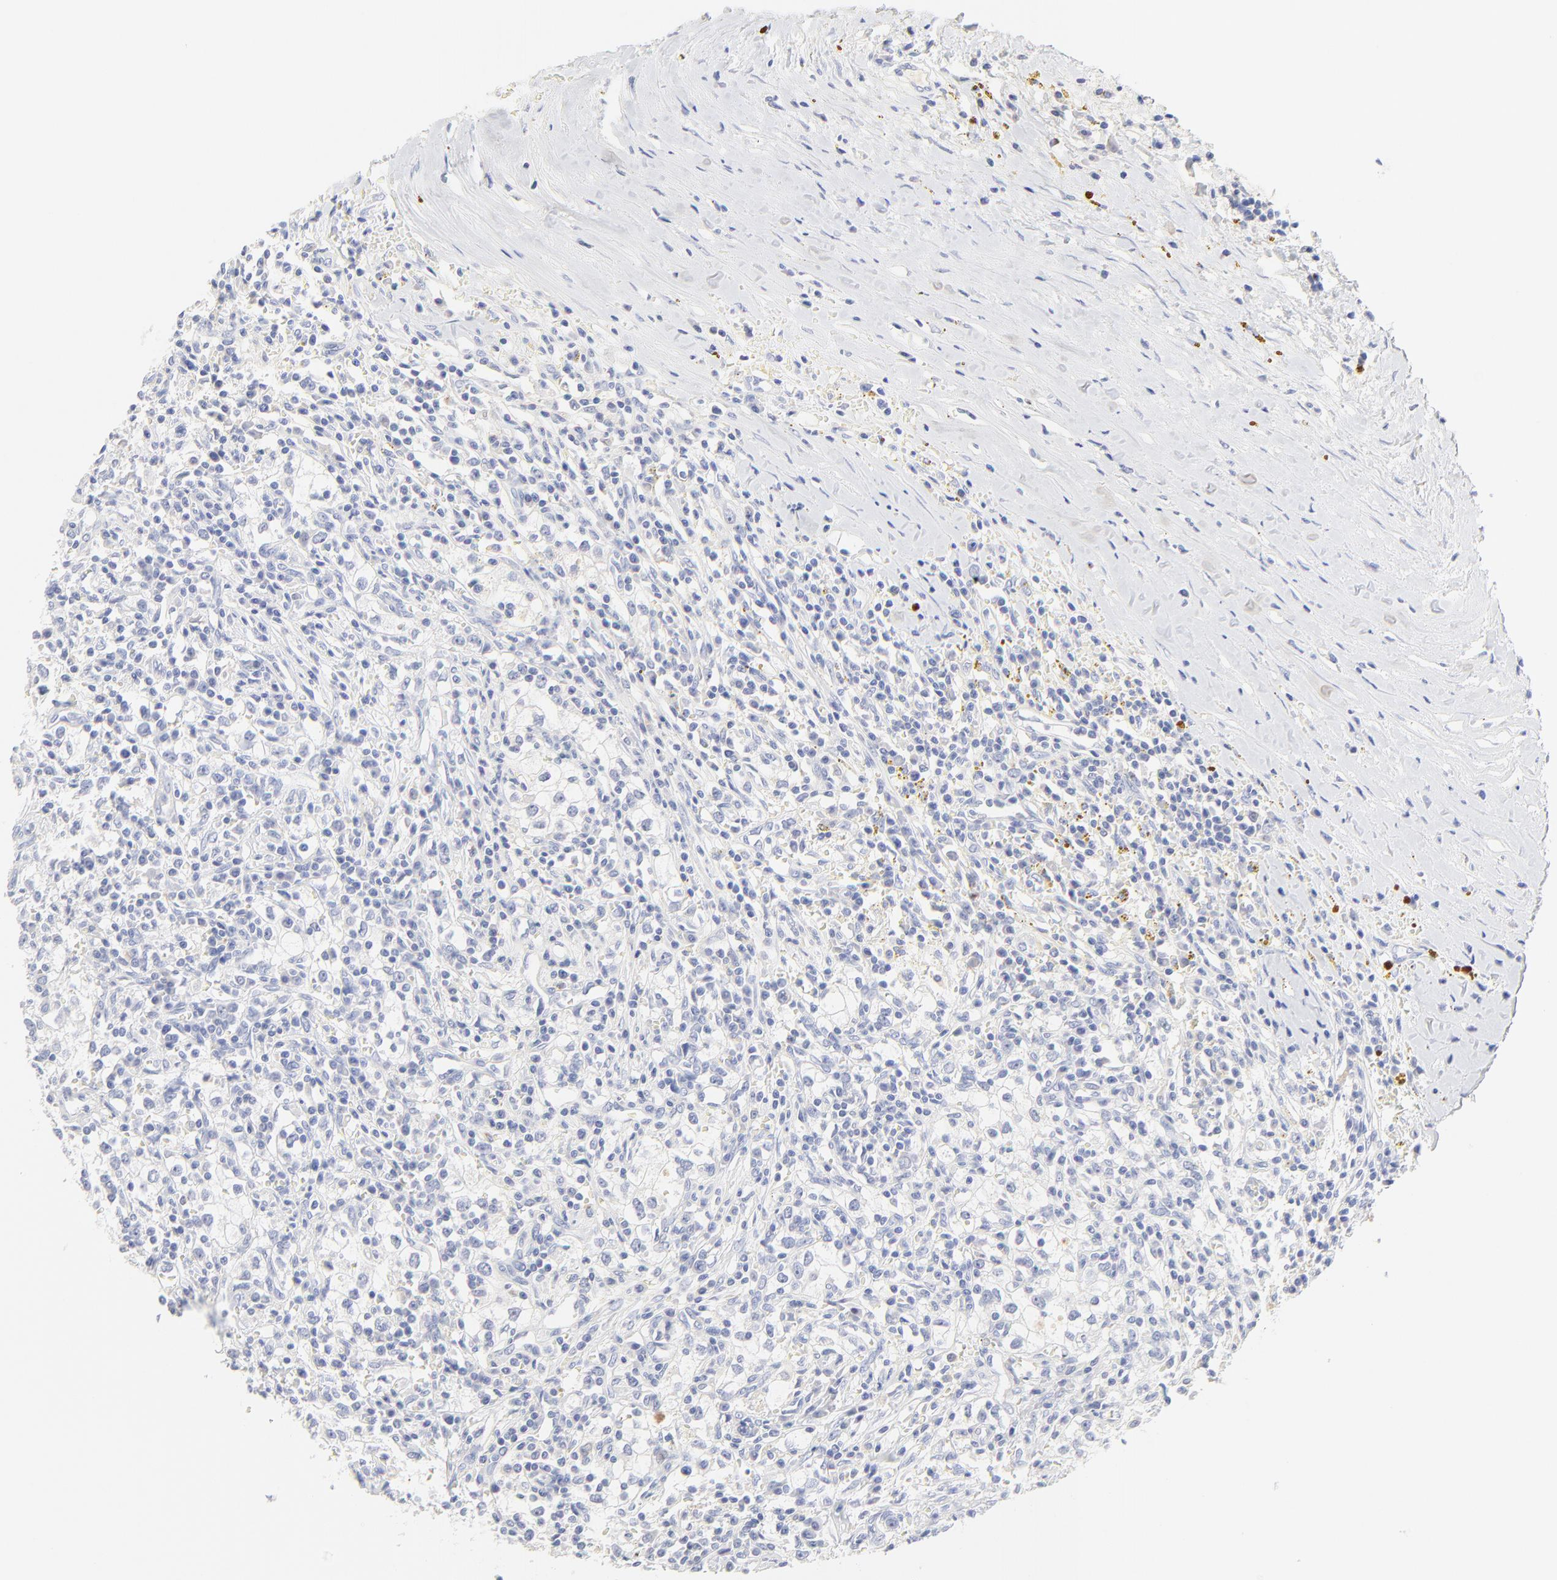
{"staining": {"intensity": "negative", "quantity": "none", "location": "none"}, "tissue": "renal cancer", "cell_type": "Tumor cells", "image_type": "cancer", "snomed": [{"axis": "morphology", "description": "Adenocarcinoma, NOS"}, {"axis": "topography", "description": "Kidney"}], "caption": "An immunohistochemistry image of renal cancer is shown. There is no staining in tumor cells of renal cancer.", "gene": "SULT4A1", "patient": {"sex": "male", "age": 82}}